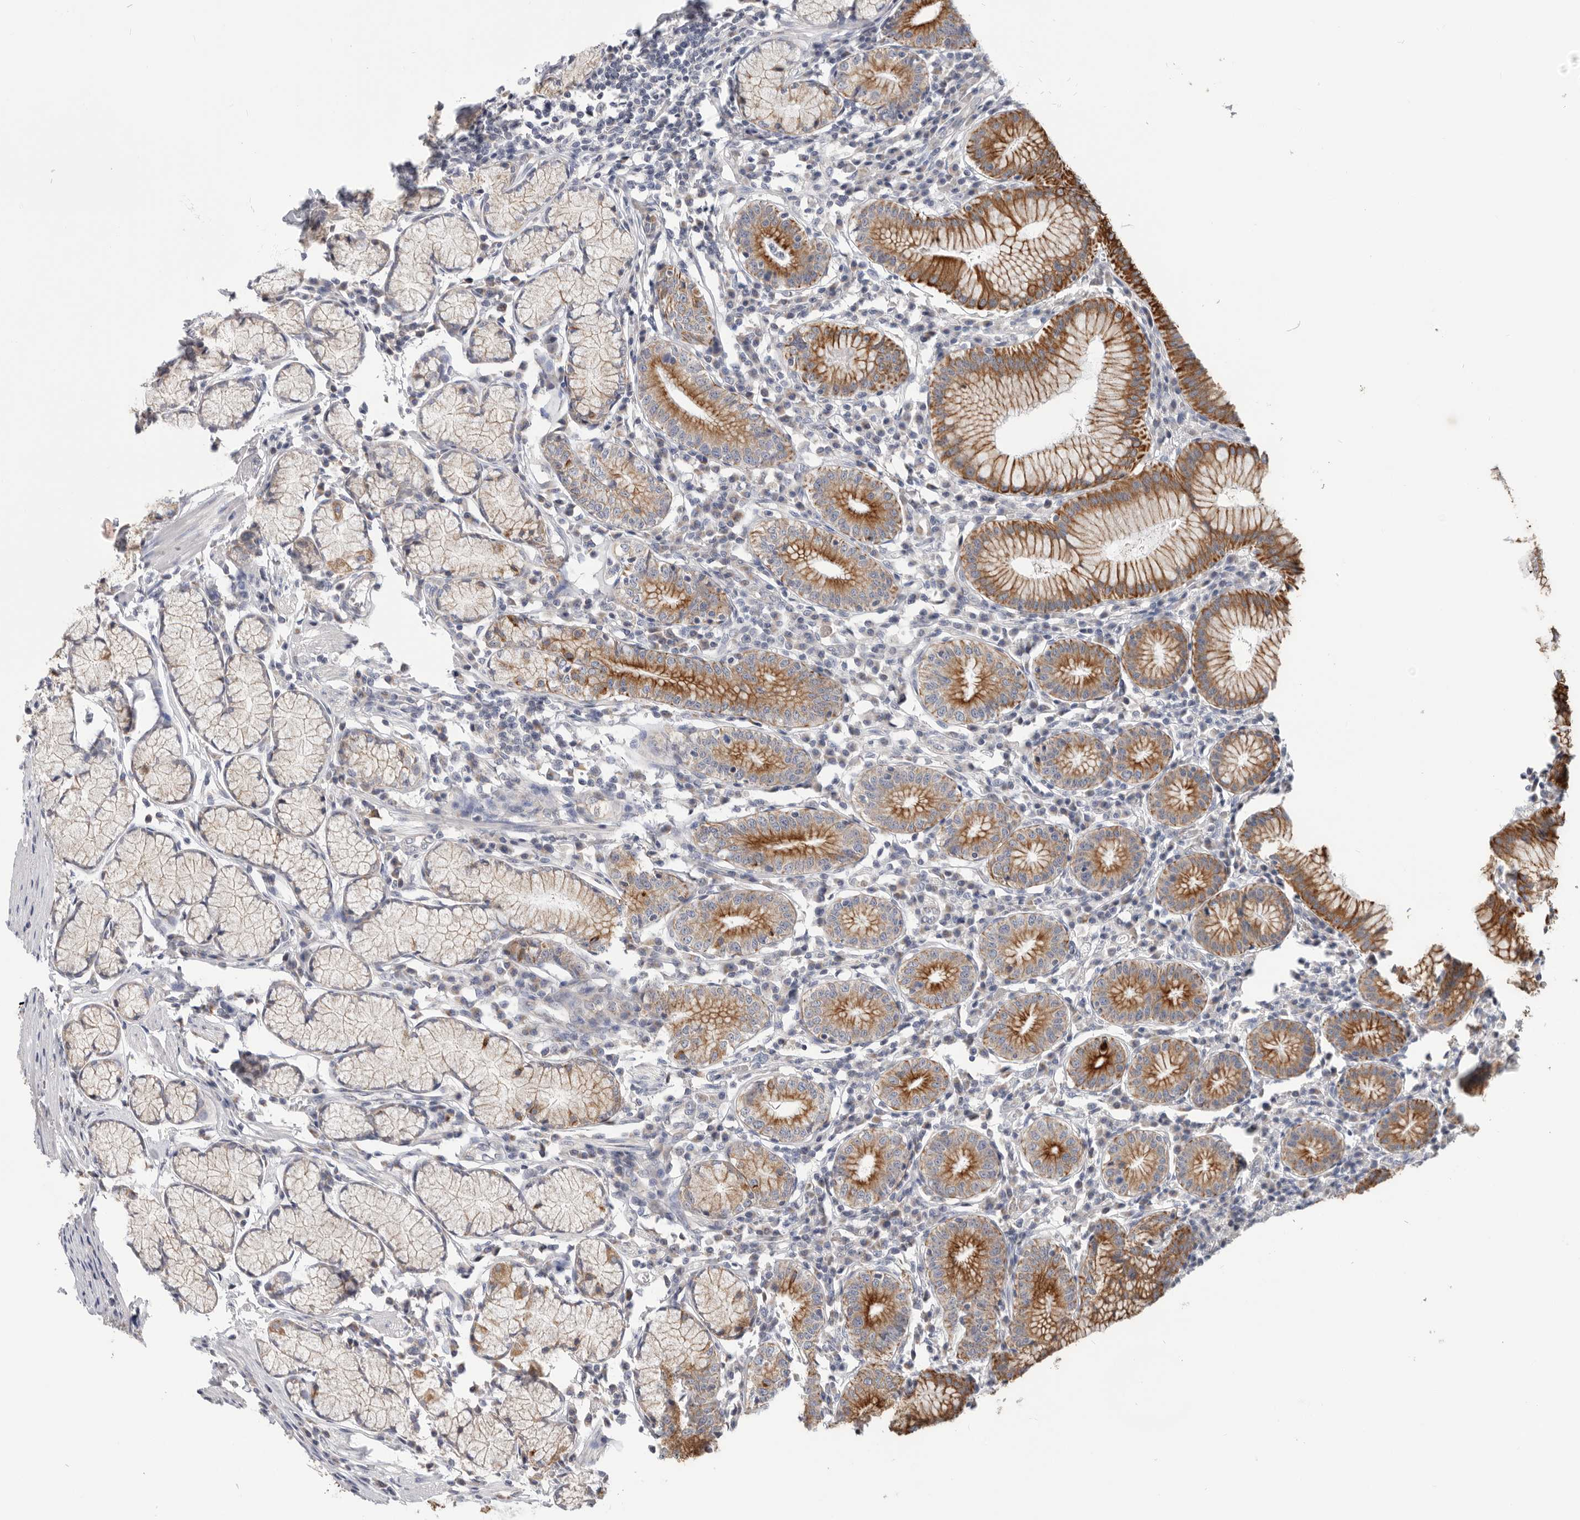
{"staining": {"intensity": "moderate", "quantity": ">75%", "location": "cytoplasmic/membranous"}, "tissue": "stomach", "cell_type": "Glandular cells", "image_type": "normal", "snomed": [{"axis": "morphology", "description": "Normal tissue, NOS"}, {"axis": "topography", "description": "Stomach"}], "caption": "Human stomach stained with a brown dye exhibits moderate cytoplasmic/membranous positive positivity in approximately >75% of glandular cells.", "gene": "MTFR1L", "patient": {"sex": "male", "age": 55}}